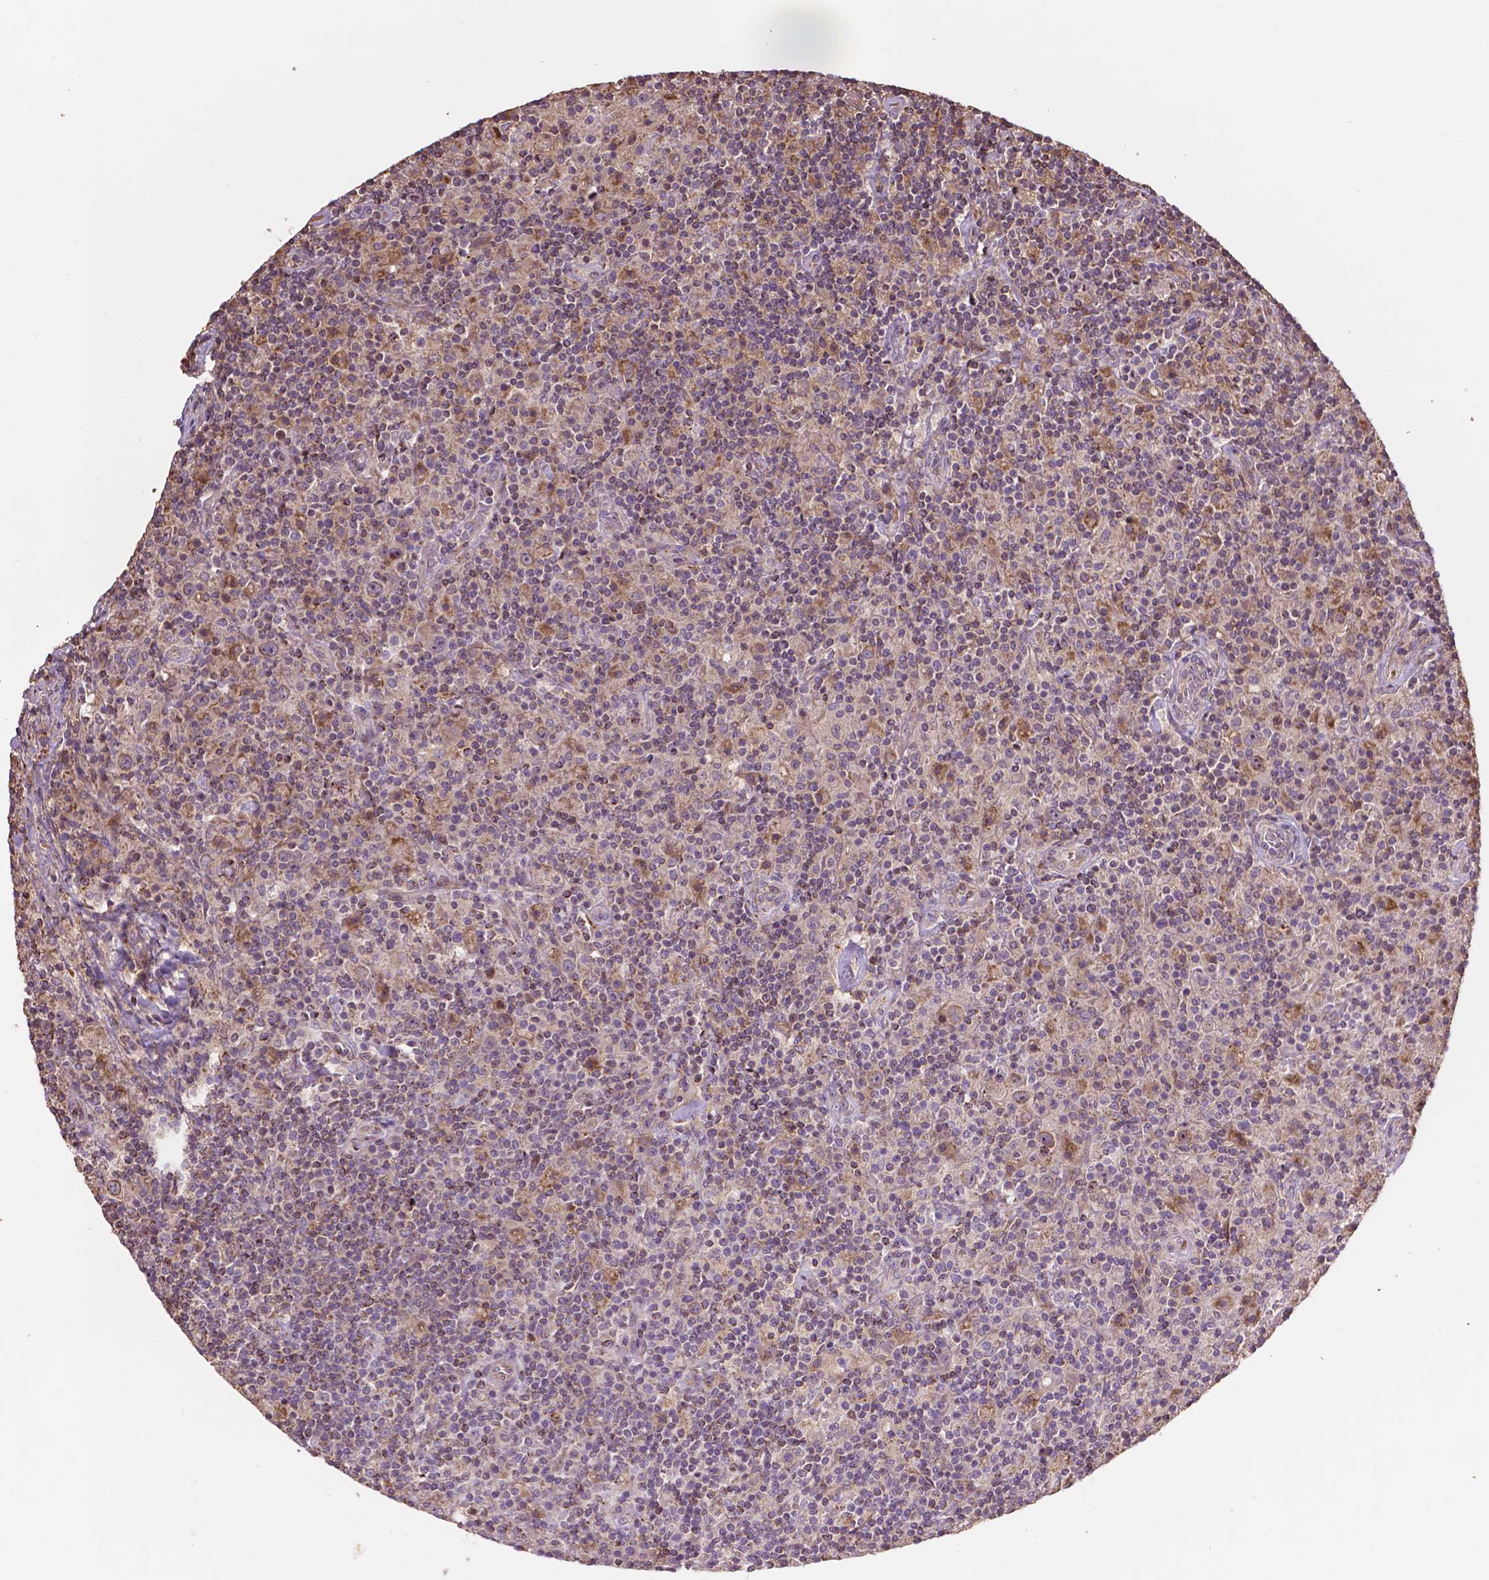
{"staining": {"intensity": "negative", "quantity": "none", "location": "none"}, "tissue": "lymphoma", "cell_type": "Tumor cells", "image_type": "cancer", "snomed": [{"axis": "morphology", "description": "Hodgkin's disease, NOS"}, {"axis": "topography", "description": "Lymph node"}], "caption": "Immunohistochemical staining of Hodgkin's disease shows no significant positivity in tumor cells.", "gene": "LRR1", "patient": {"sex": "male", "age": 70}}